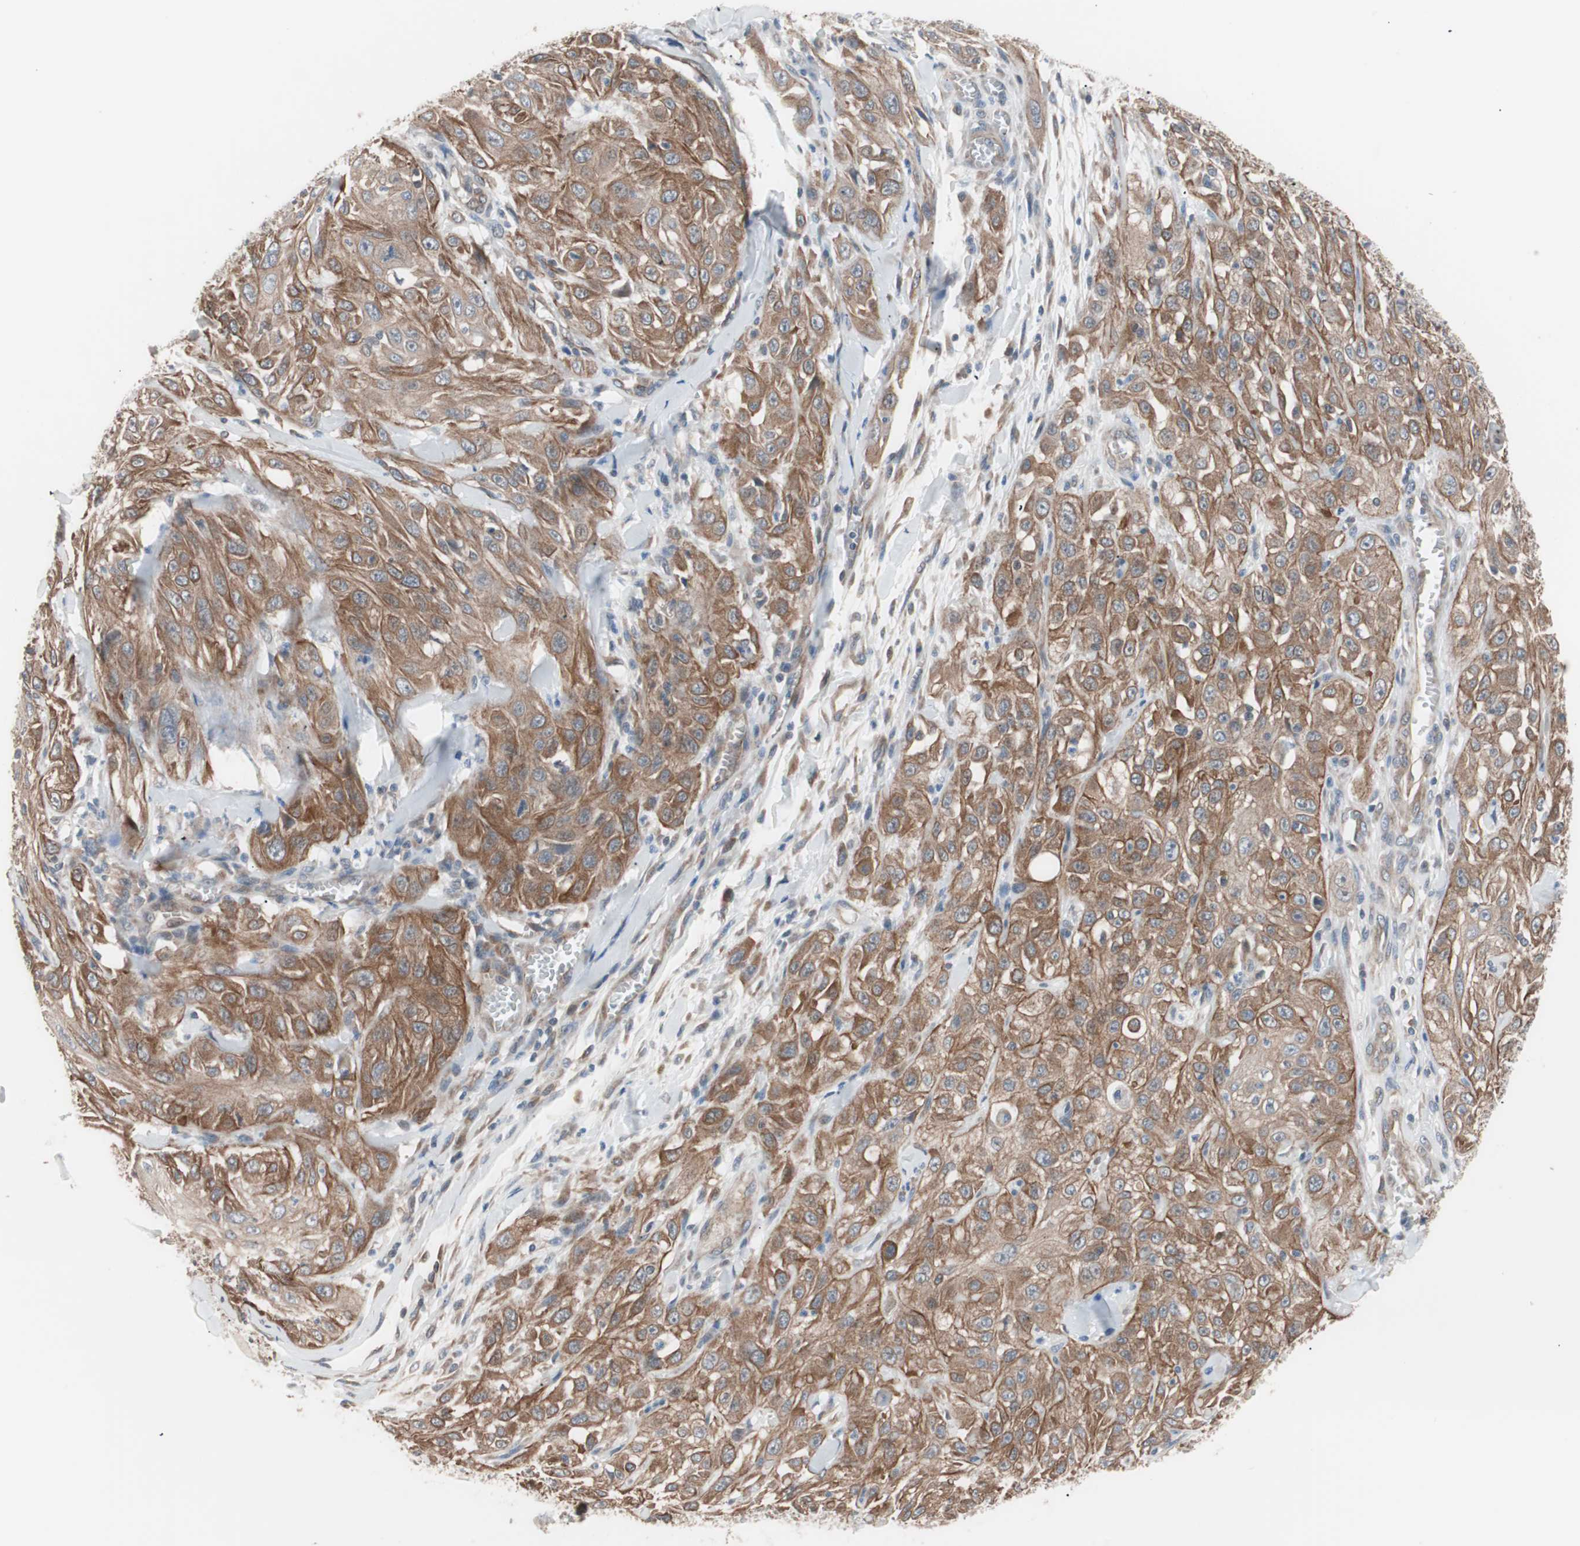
{"staining": {"intensity": "moderate", "quantity": ">75%", "location": "cytoplasmic/membranous"}, "tissue": "skin cancer", "cell_type": "Tumor cells", "image_type": "cancer", "snomed": [{"axis": "morphology", "description": "Squamous cell carcinoma, NOS"}, {"axis": "morphology", "description": "Squamous cell carcinoma, metastatic, NOS"}, {"axis": "topography", "description": "Skin"}, {"axis": "topography", "description": "Lymph node"}], "caption": "A photomicrograph showing moderate cytoplasmic/membranous positivity in approximately >75% of tumor cells in squamous cell carcinoma (skin), as visualized by brown immunohistochemical staining.", "gene": "SMG1", "patient": {"sex": "male", "age": 75}}